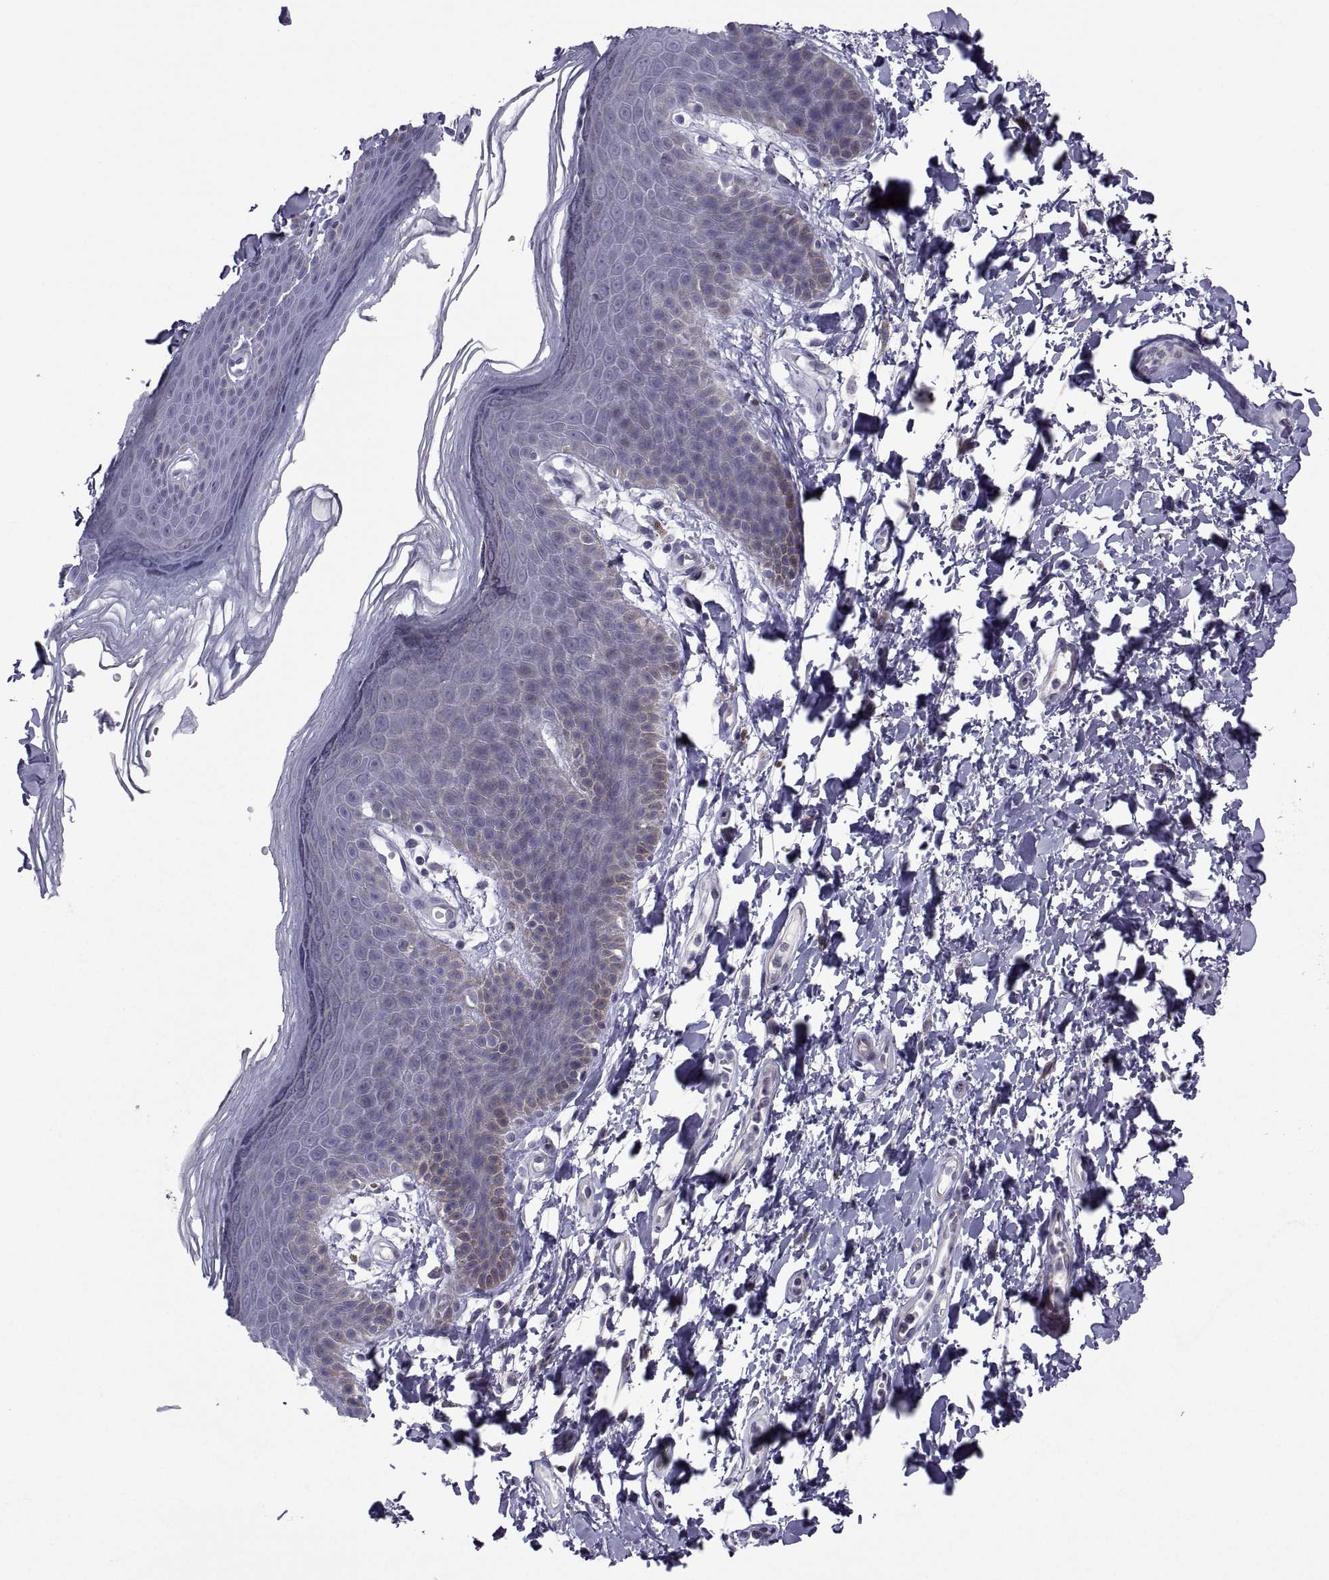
{"staining": {"intensity": "negative", "quantity": "none", "location": "none"}, "tissue": "skin", "cell_type": "Epidermal cells", "image_type": "normal", "snomed": [{"axis": "morphology", "description": "Normal tissue, NOS"}, {"axis": "topography", "description": "Anal"}], "caption": "High magnification brightfield microscopy of benign skin stained with DAB (brown) and counterstained with hematoxylin (blue): epidermal cells show no significant staining. The staining was performed using DAB to visualize the protein expression in brown, while the nuclei were stained in blue with hematoxylin (Magnification: 20x).", "gene": "TMEM158", "patient": {"sex": "male", "age": 53}}